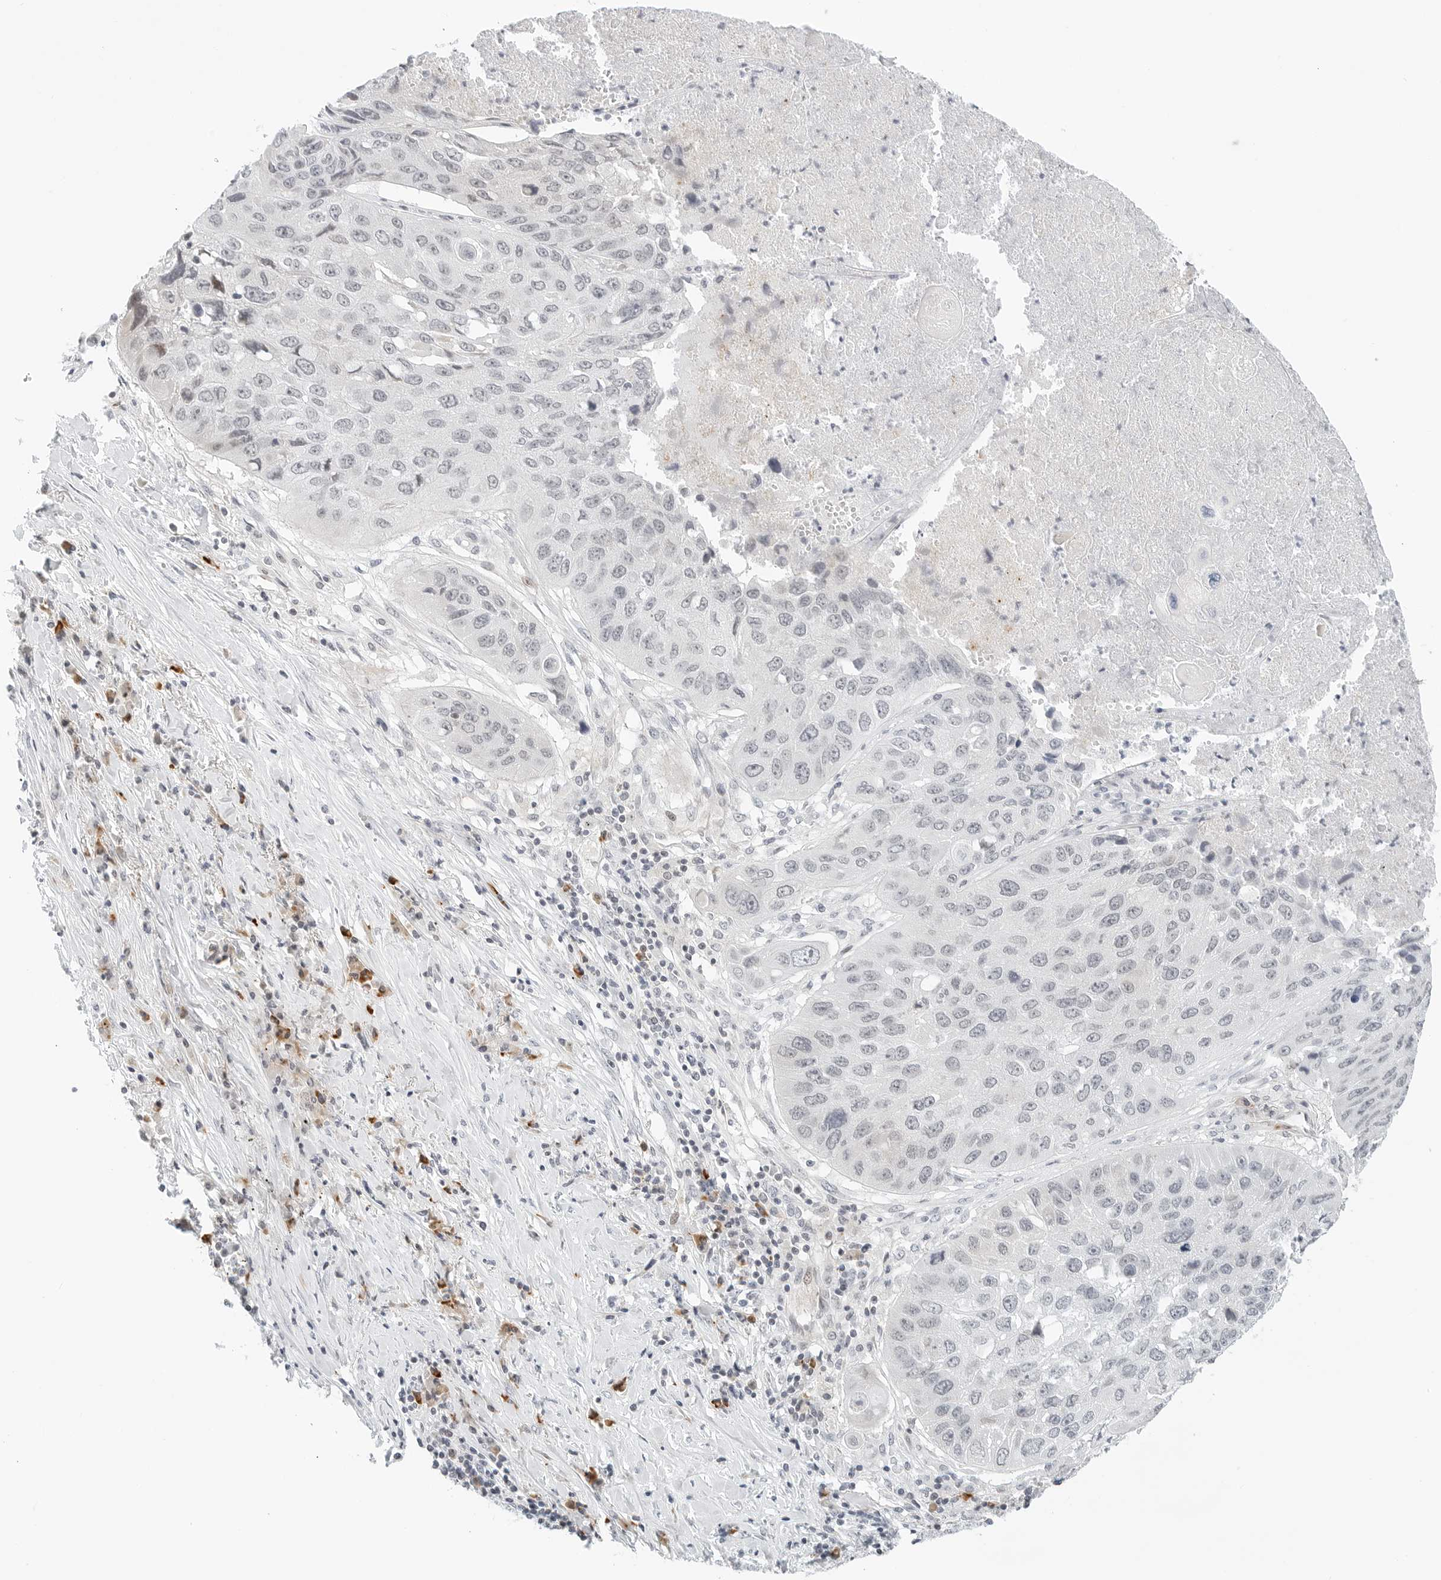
{"staining": {"intensity": "negative", "quantity": "none", "location": "none"}, "tissue": "lung cancer", "cell_type": "Tumor cells", "image_type": "cancer", "snomed": [{"axis": "morphology", "description": "Squamous cell carcinoma, NOS"}, {"axis": "topography", "description": "Lung"}], "caption": "High magnification brightfield microscopy of squamous cell carcinoma (lung) stained with DAB (3,3'-diaminobenzidine) (brown) and counterstained with hematoxylin (blue): tumor cells show no significant staining. (Brightfield microscopy of DAB immunohistochemistry (IHC) at high magnification).", "gene": "PARP10", "patient": {"sex": "male", "age": 61}}